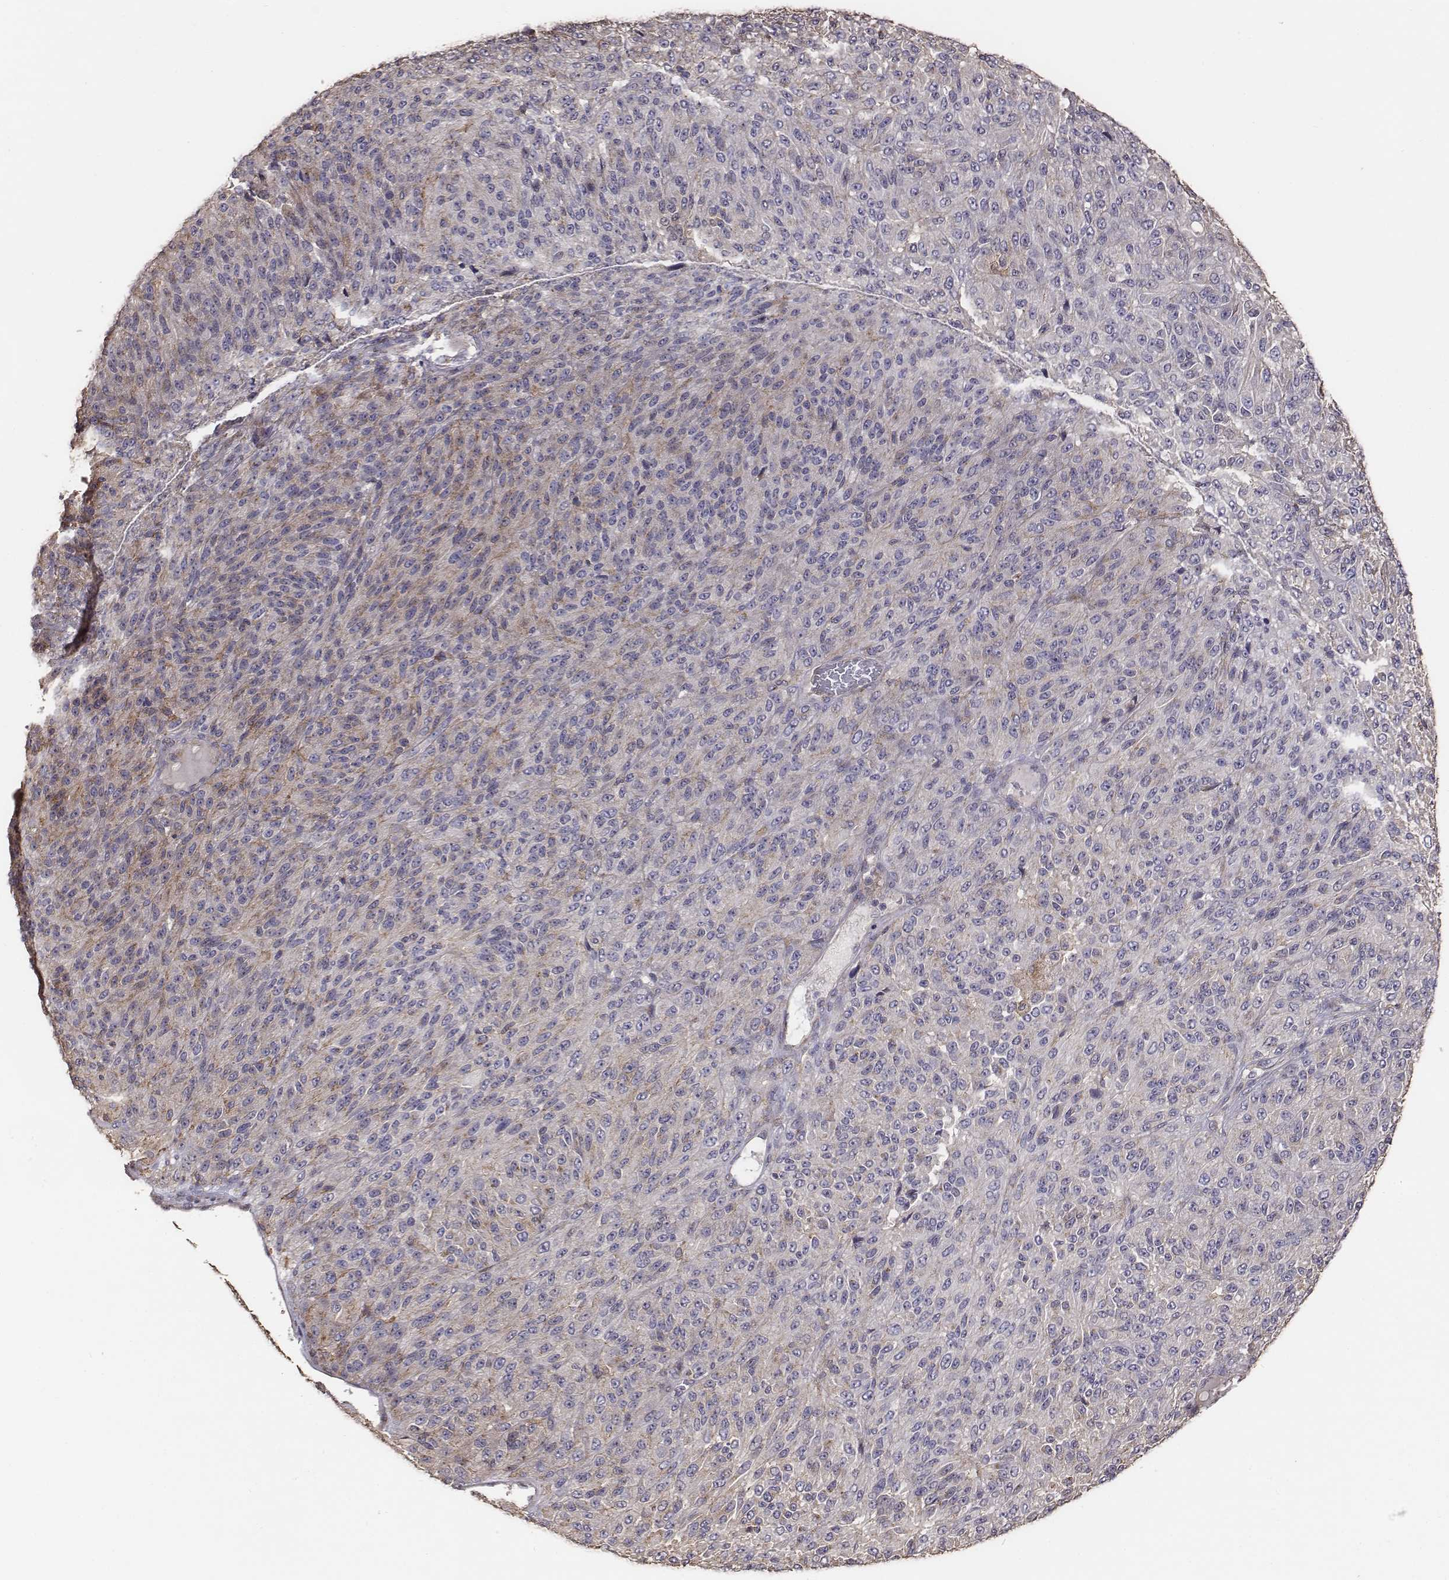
{"staining": {"intensity": "moderate", "quantity": "<25%", "location": "cytoplasmic/membranous"}, "tissue": "melanoma", "cell_type": "Tumor cells", "image_type": "cancer", "snomed": [{"axis": "morphology", "description": "Malignant melanoma, Metastatic site"}, {"axis": "topography", "description": "Brain"}], "caption": "Immunohistochemistry (IHC) photomicrograph of melanoma stained for a protein (brown), which shows low levels of moderate cytoplasmic/membranous expression in about <25% of tumor cells.", "gene": "AP1B1", "patient": {"sex": "female", "age": 56}}